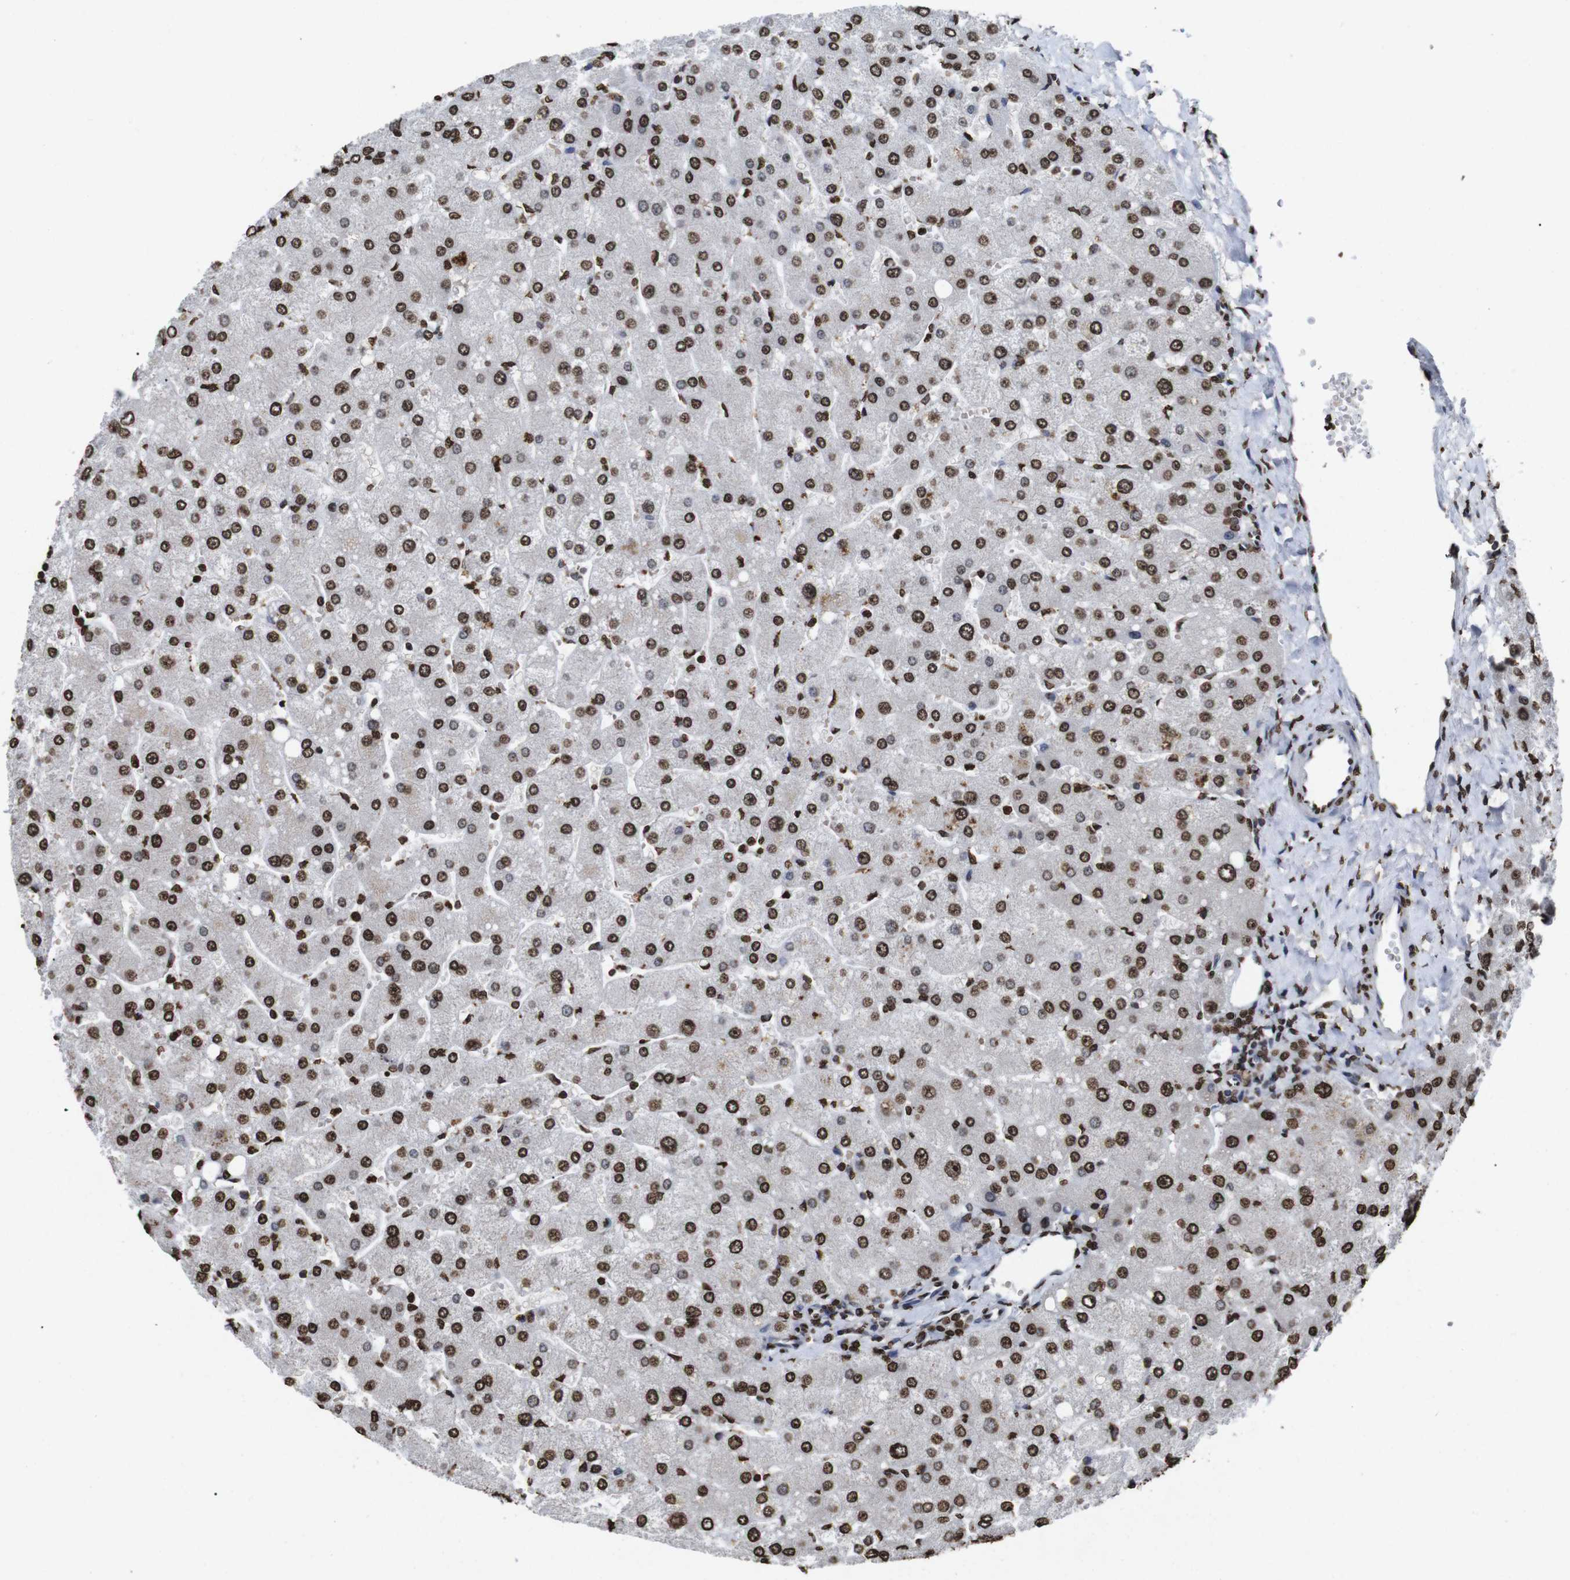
{"staining": {"intensity": "strong", "quantity": ">75%", "location": "nuclear"}, "tissue": "liver", "cell_type": "Cholangiocytes", "image_type": "normal", "snomed": [{"axis": "morphology", "description": "Normal tissue, NOS"}, {"axis": "topography", "description": "Liver"}], "caption": "Cholangiocytes display strong nuclear positivity in approximately >75% of cells in benign liver.", "gene": "MDM2", "patient": {"sex": "male", "age": 55}}